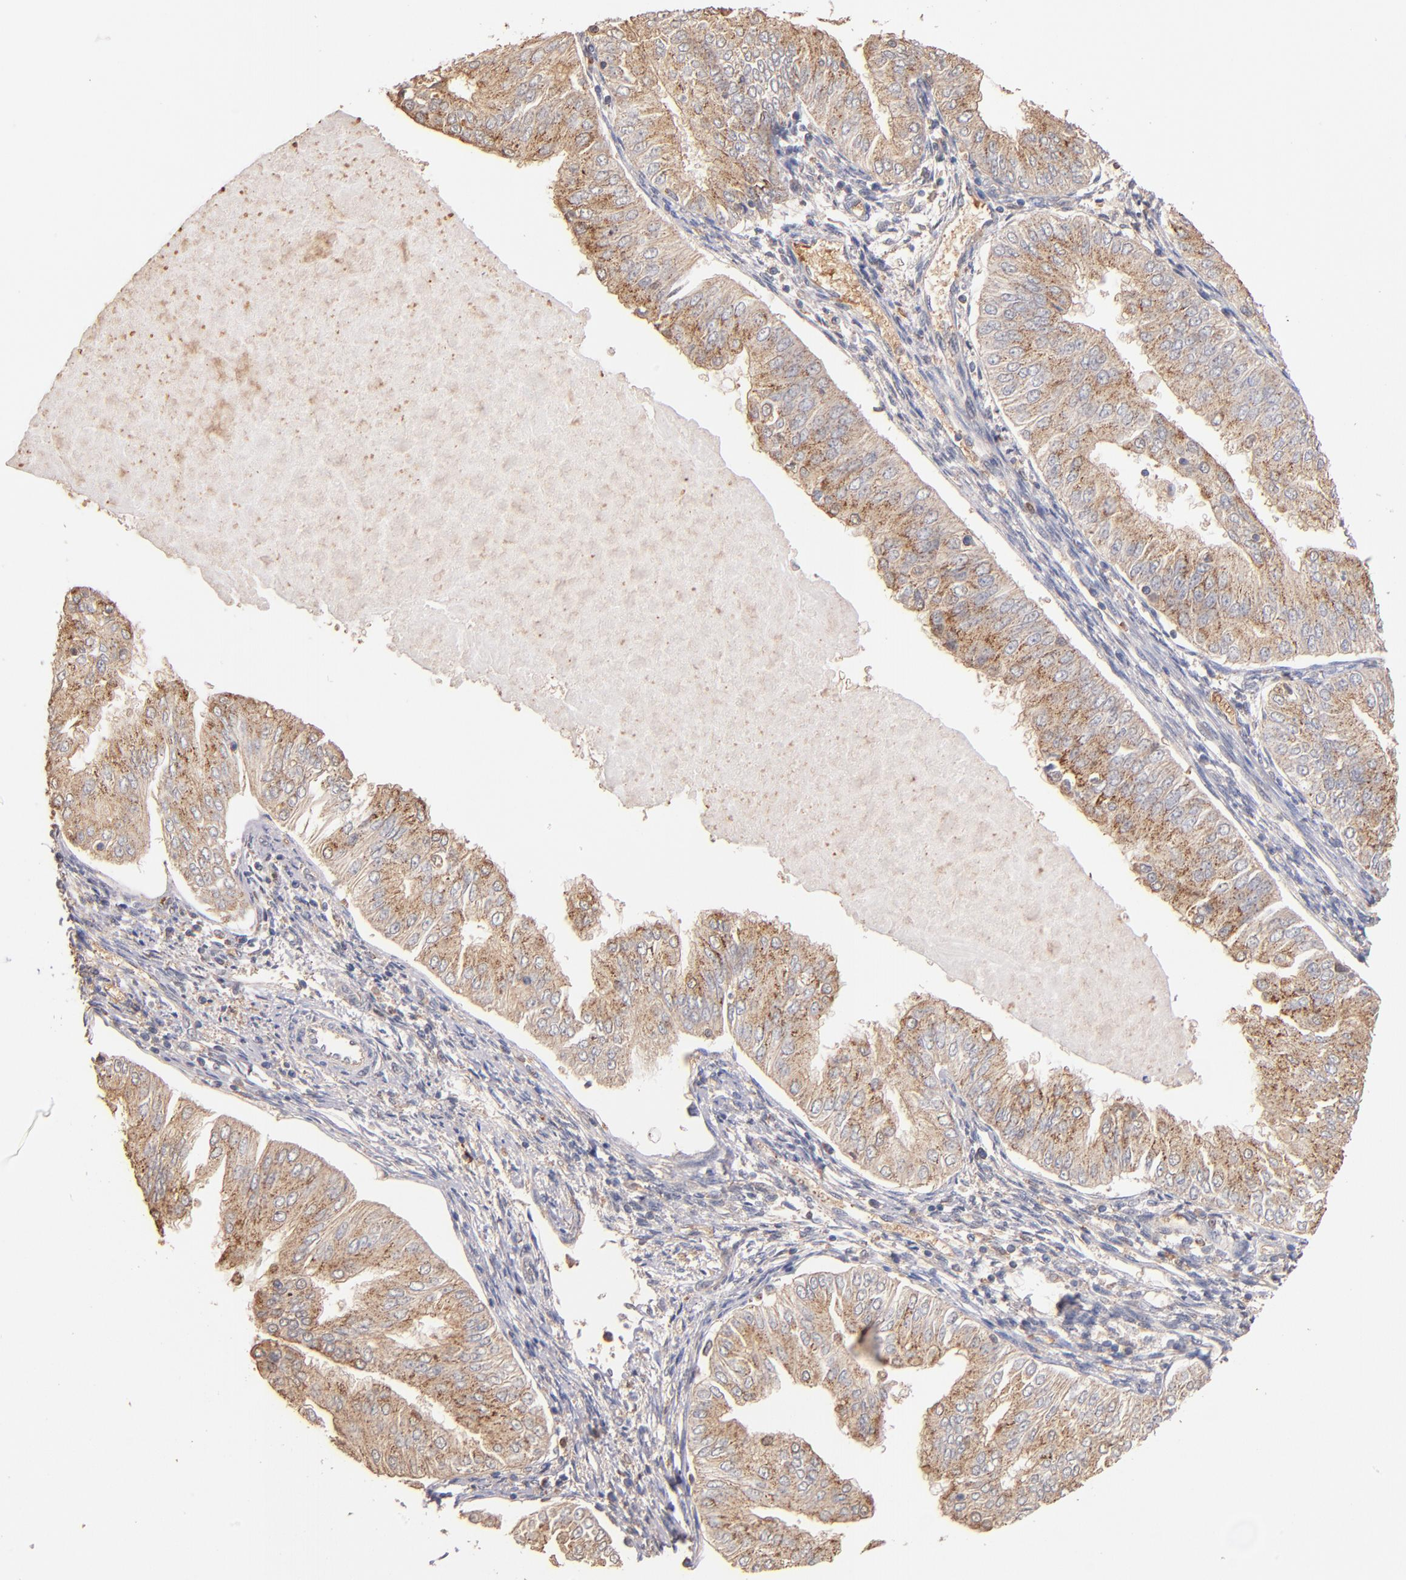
{"staining": {"intensity": "moderate", "quantity": ">75%", "location": "cytoplasmic/membranous"}, "tissue": "endometrial cancer", "cell_type": "Tumor cells", "image_type": "cancer", "snomed": [{"axis": "morphology", "description": "Adenocarcinoma, NOS"}, {"axis": "topography", "description": "Endometrium"}], "caption": "A brown stain highlights moderate cytoplasmic/membranous staining of a protein in adenocarcinoma (endometrial) tumor cells. (Brightfield microscopy of DAB IHC at high magnification).", "gene": "RO60", "patient": {"sex": "female", "age": 53}}